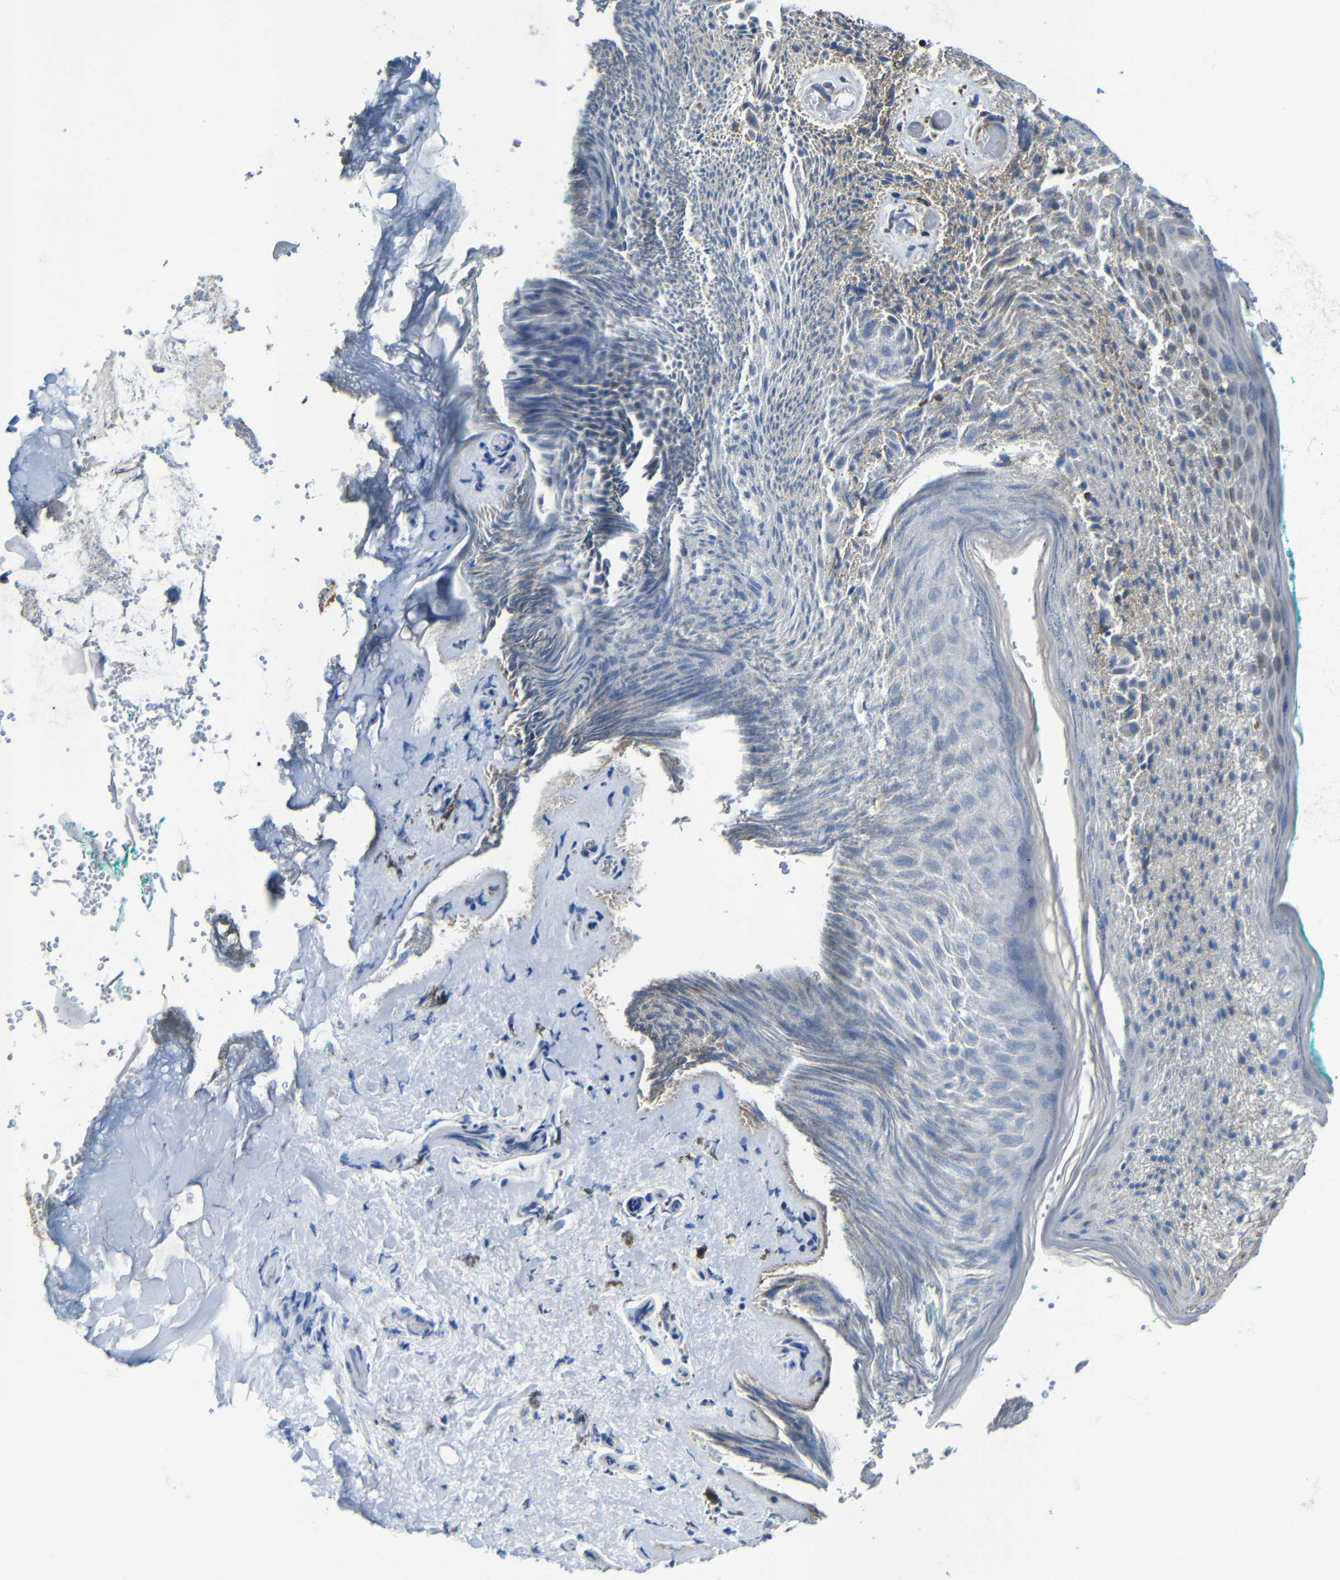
{"staining": {"intensity": "weak", "quantity": "25%-75%", "location": "cytoplasmic/membranous"}, "tissue": "skin", "cell_type": "Epidermal cells", "image_type": "normal", "snomed": [{"axis": "morphology", "description": "Normal tissue, NOS"}, {"axis": "topography", "description": "Anal"}], "caption": "Weak cytoplasmic/membranous protein staining is seen in about 25%-75% of epidermal cells in skin.", "gene": "INTS6L", "patient": {"sex": "male", "age": 74}}